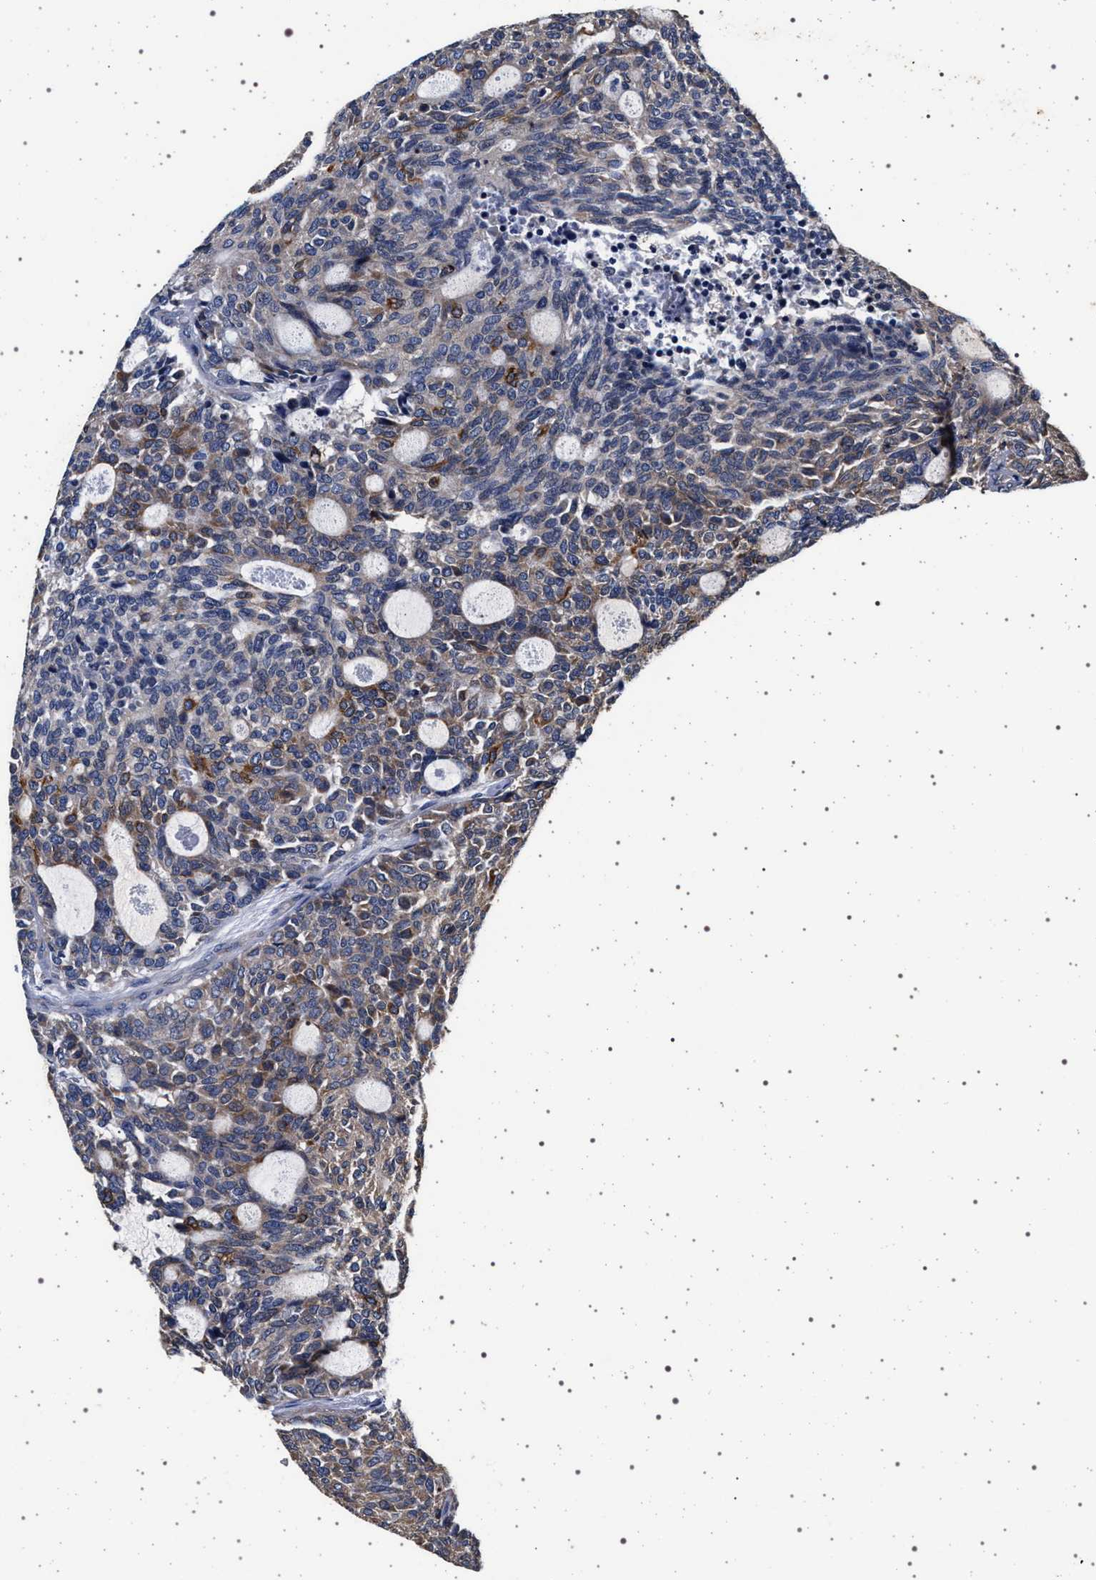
{"staining": {"intensity": "moderate", "quantity": "<25%", "location": "cytoplasmic/membranous"}, "tissue": "carcinoid", "cell_type": "Tumor cells", "image_type": "cancer", "snomed": [{"axis": "morphology", "description": "Carcinoid, malignant, NOS"}, {"axis": "topography", "description": "Pancreas"}], "caption": "Protein expression analysis of human carcinoid reveals moderate cytoplasmic/membranous staining in approximately <25% of tumor cells.", "gene": "MAP3K2", "patient": {"sex": "female", "age": 54}}